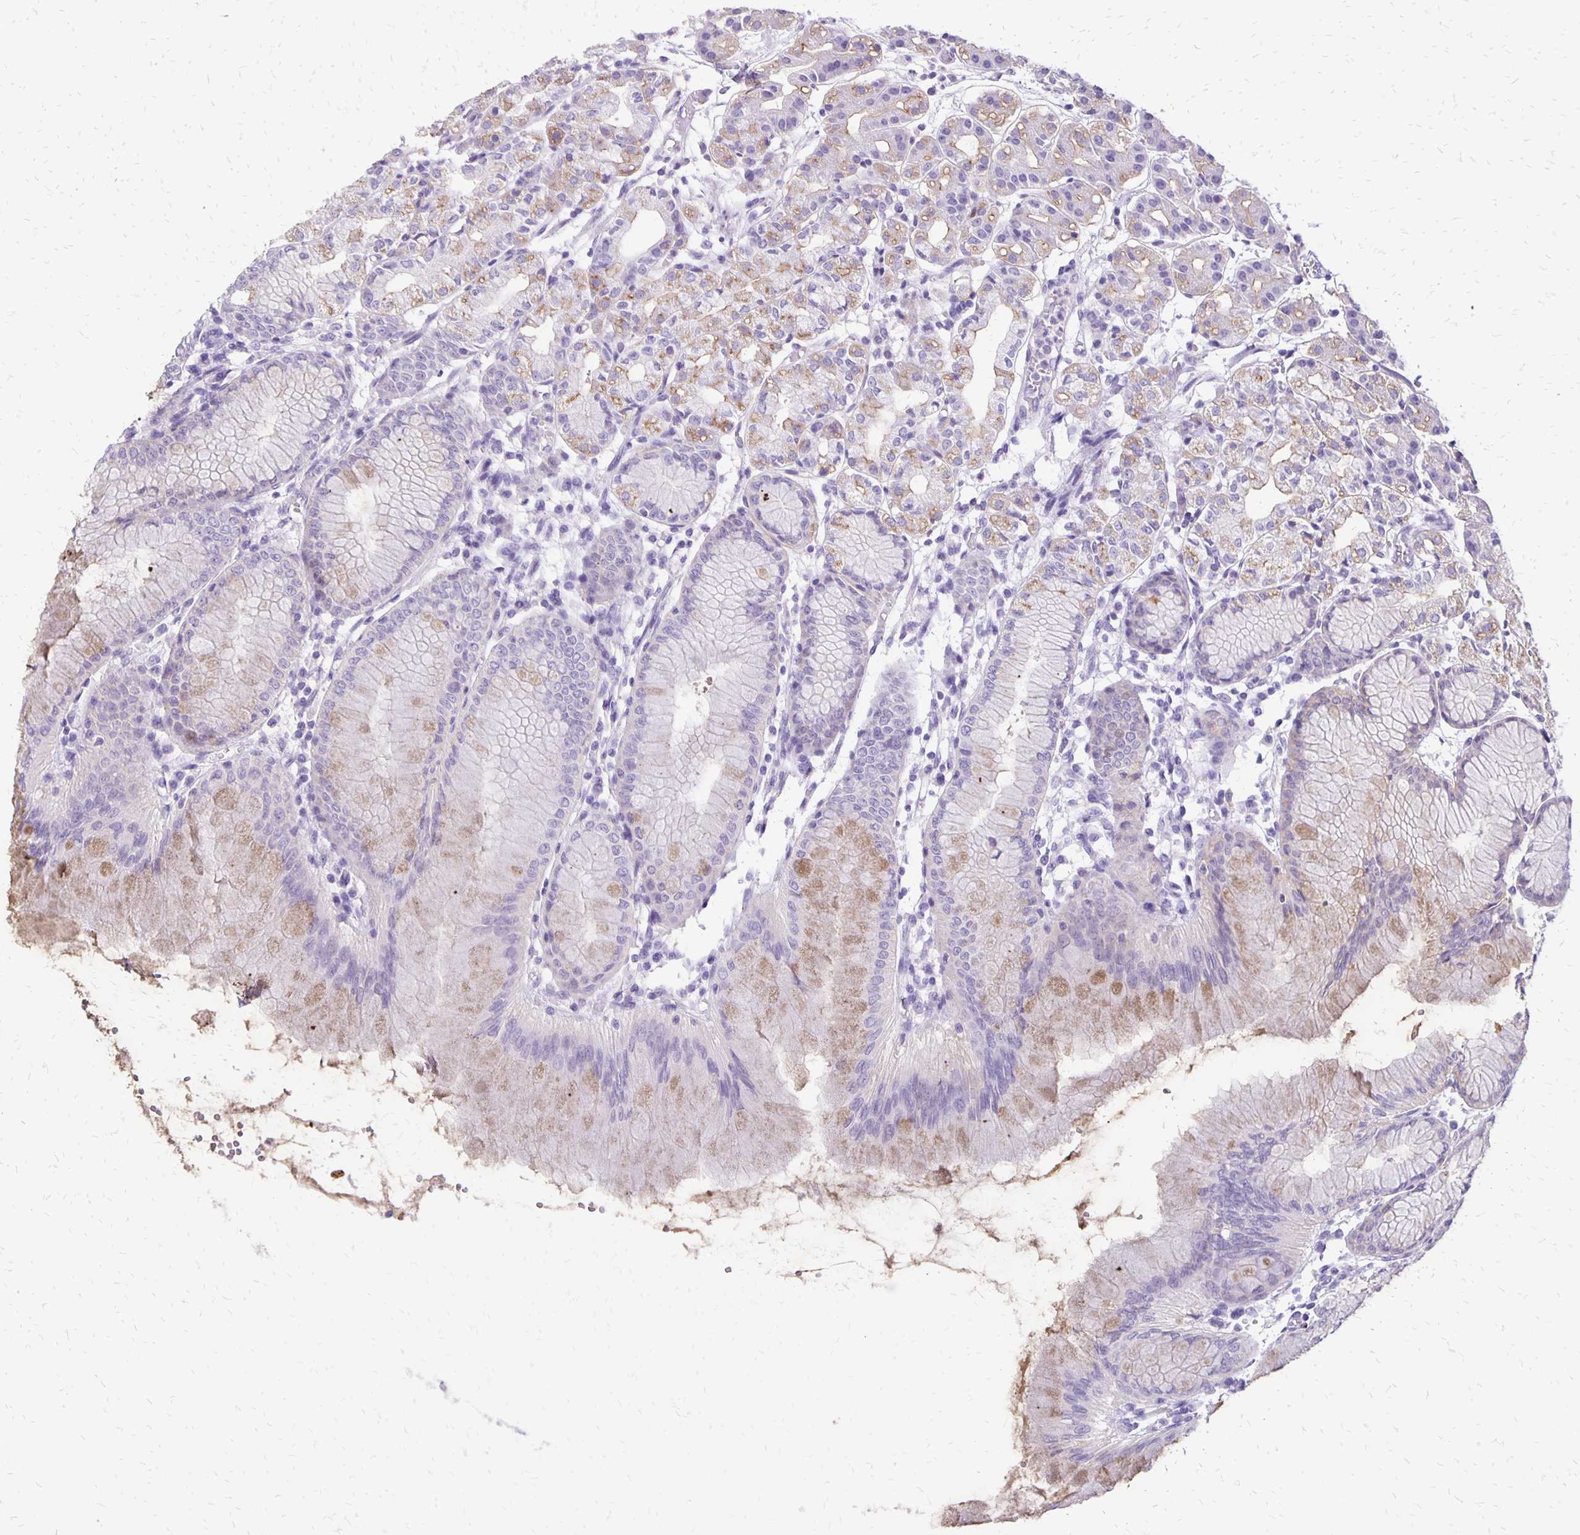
{"staining": {"intensity": "moderate", "quantity": "<25%", "location": "cytoplasmic/membranous"}, "tissue": "stomach", "cell_type": "Glandular cells", "image_type": "normal", "snomed": [{"axis": "morphology", "description": "Normal tissue, NOS"}, {"axis": "topography", "description": "Stomach"}], "caption": "Moderate cytoplasmic/membranous staining for a protein is seen in approximately <25% of glandular cells of normal stomach using immunohistochemistry (IHC).", "gene": "ANKRD45", "patient": {"sex": "female", "age": 57}}